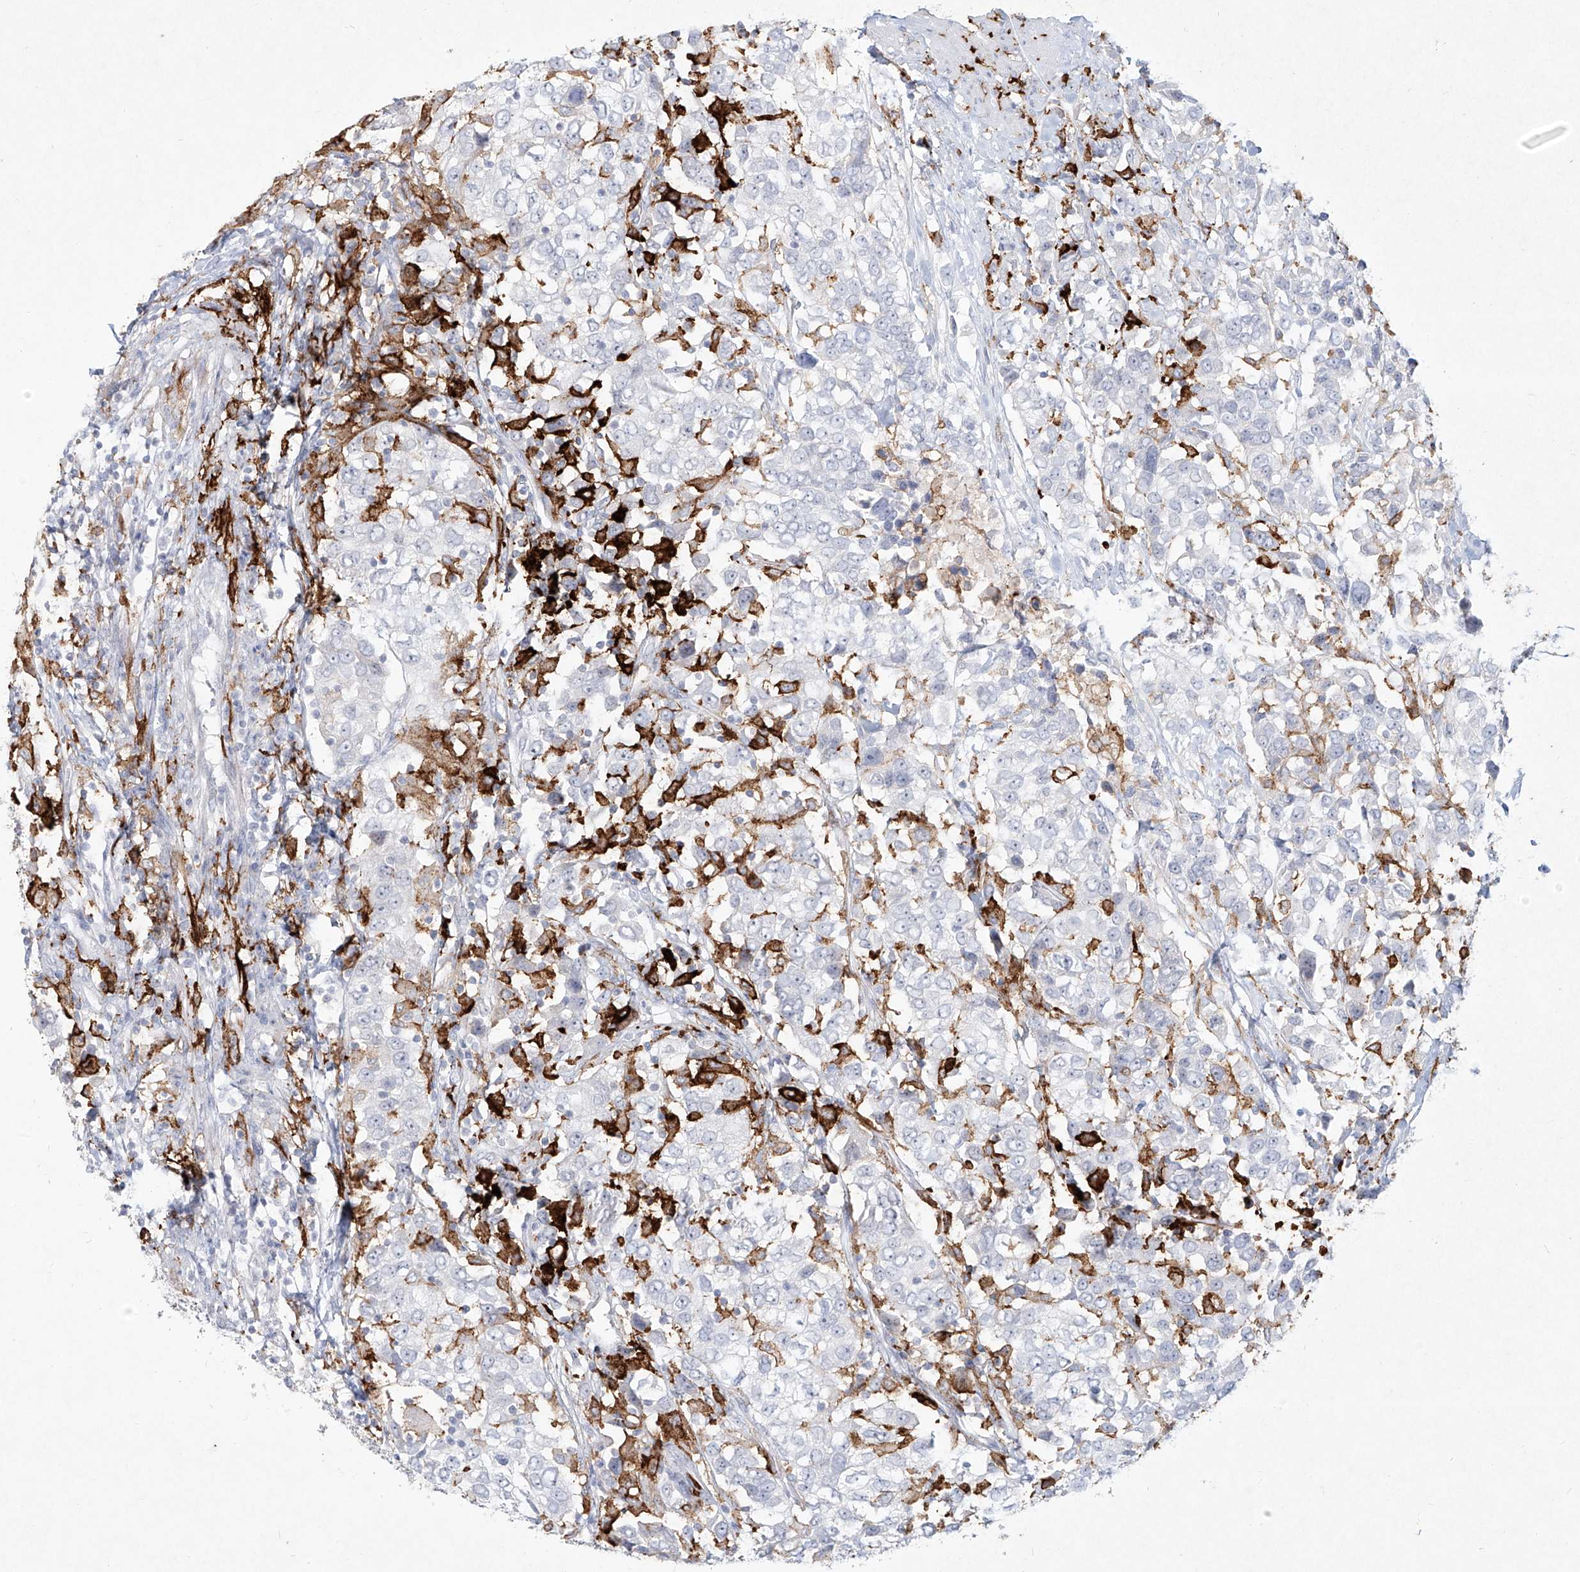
{"staining": {"intensity": "negative", "quantity": "none", "location": "none"}, "tissue": "urothelial cancer", "cell_type": "Tumor cells", "image_type": "cancer", "snomed": [{"axis": "morphology", "description": "Urothelial carcinoma, High grade"}, {"axis": "topography", "description": "Urinary bladder"}], "caption": "Tumor cells are negative for brown protein staining in urothelial cancer. Nuclei are stained in blue.", "gene": "CD209", "patient": {"sex": "female", "age": 80}}